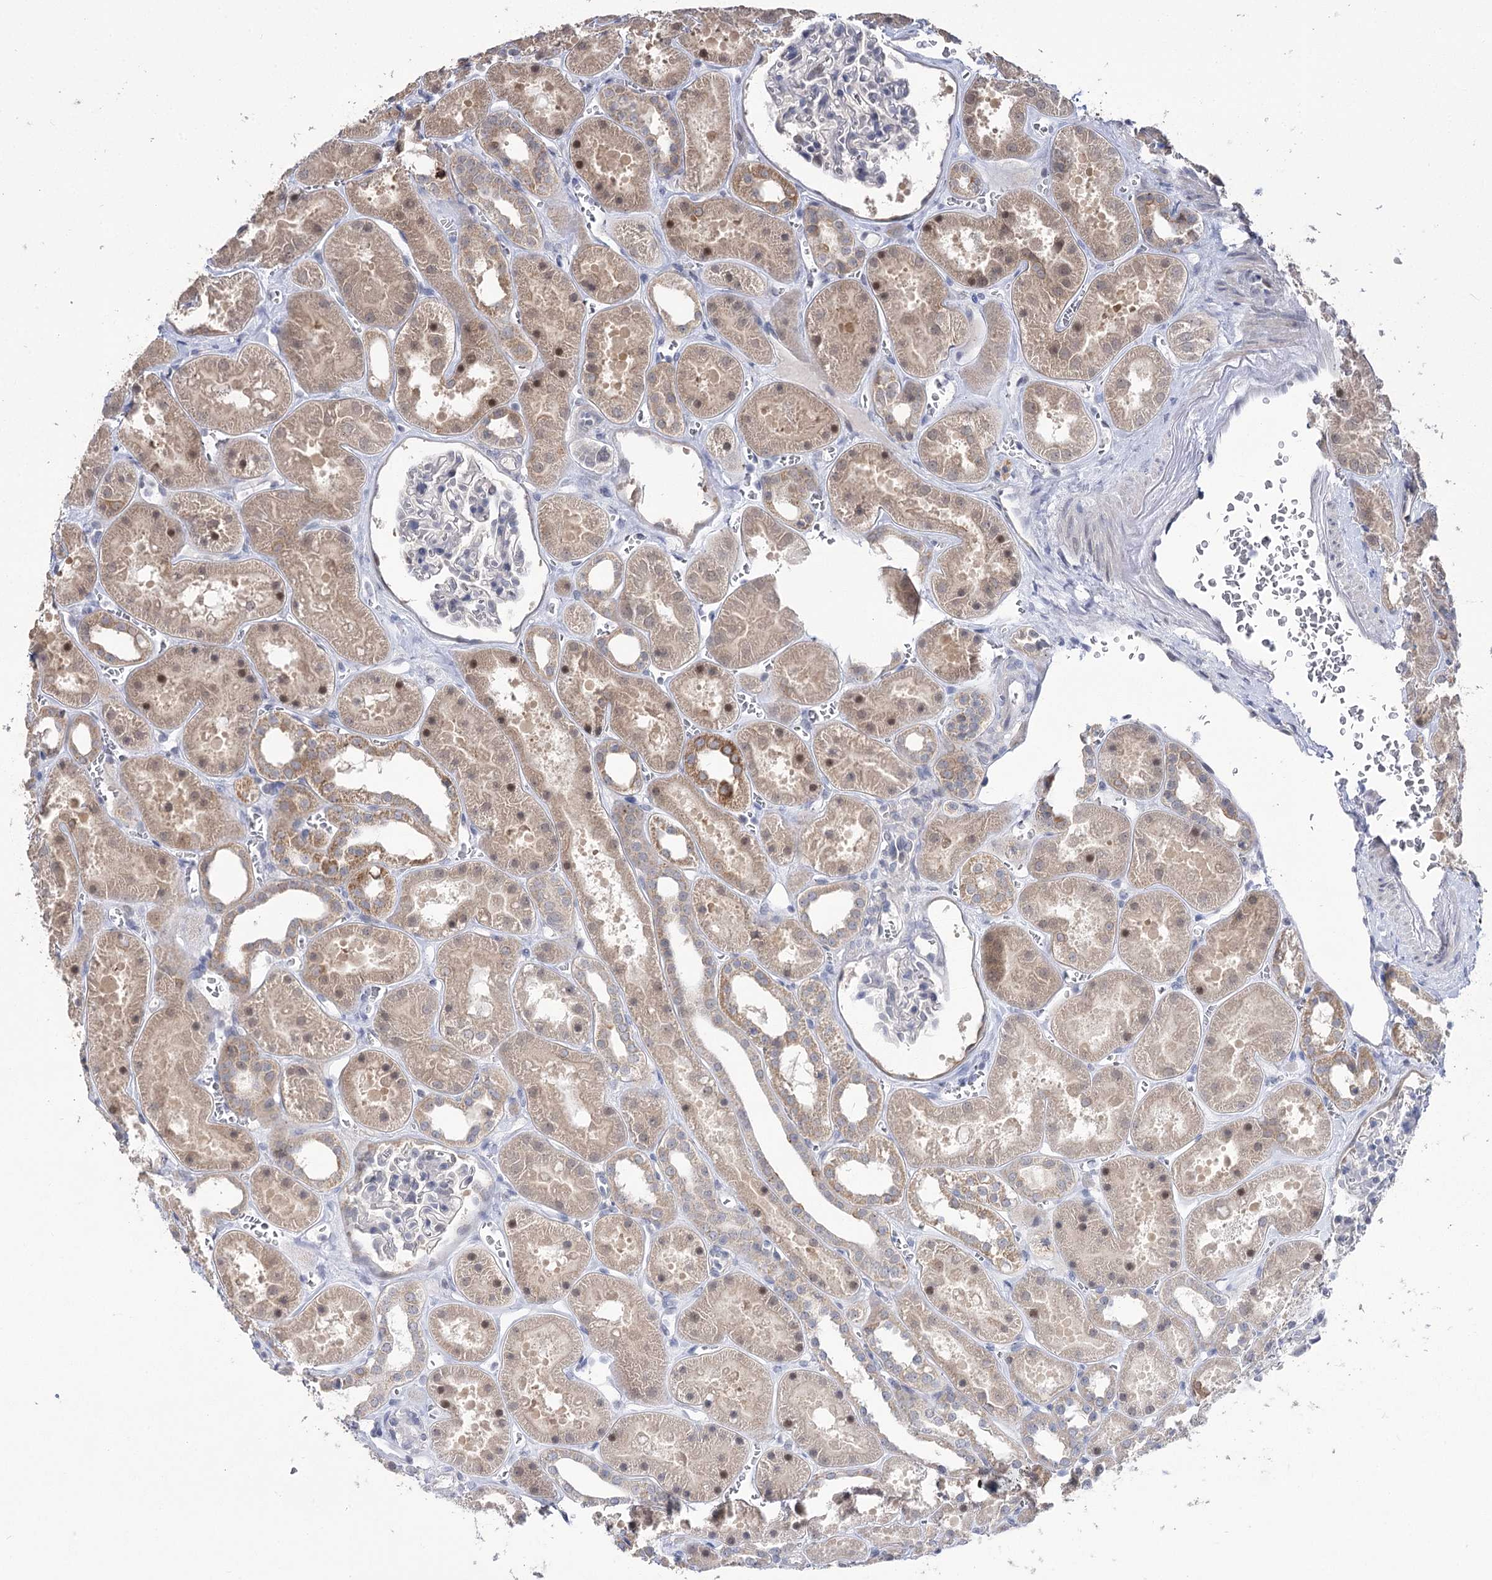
{"staining": {"intensity": "negative", "quantity": "none", "location": "none"}, "tissue": "kidney", "cell_type": "Cells in glomeruli", "image_type": "normal", "snomed": [{"axis": "morphology", "description": "Normal tissue, NOS"}, {"axis": "topography", "description": "Kidney"}], "caption": "Histopathology image shows no protein expression in cells in glomeruli of normal kidney.", "gene": "PHYHIPL", "patient": {"sex": "female", "age": 41}}